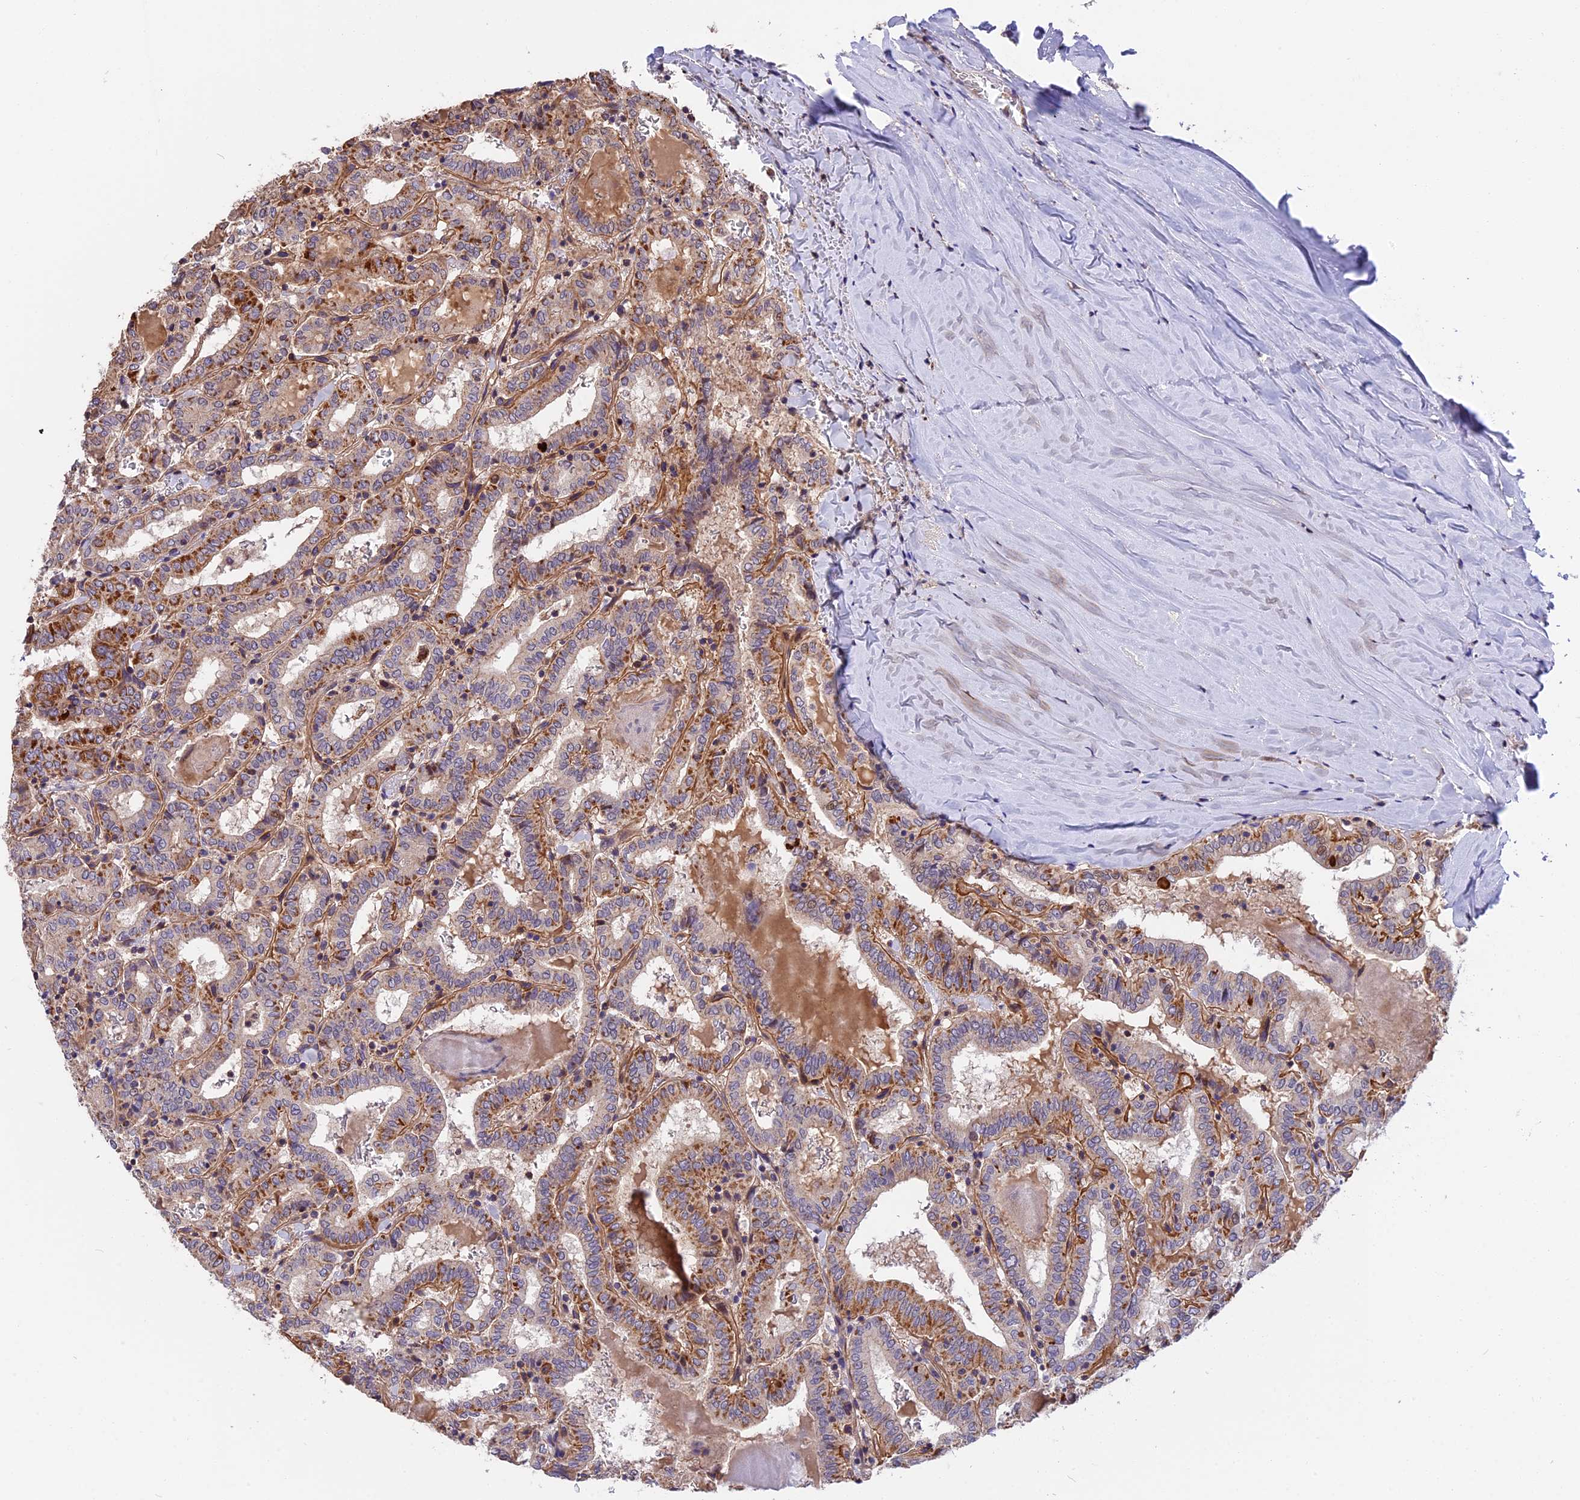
{"staining": {"intensity": "moderate", "quantity": ">75%", "location": "cytoplasmic/membranous"}, "tissue": "thyroid cancer", "cell_type": "Tumor cells", "image_type": "cancer", "snomed": [{"axis": "morphology", "description": "Papillary adenocarcinoma, NOS"}, {"axis": "topography", "description": "Thyroid gland"}], "caption": "A high-resolution photomicrograph shows immunohistochemistry (IHC) staining of papillary adenocarcinoma (thyroid), which exhibits moderate cytoplasmic/membranous positivity in approximately >75% of tumor cells.", "gene": "RERGL", "patient": {"sex": "female", "age": 72}}